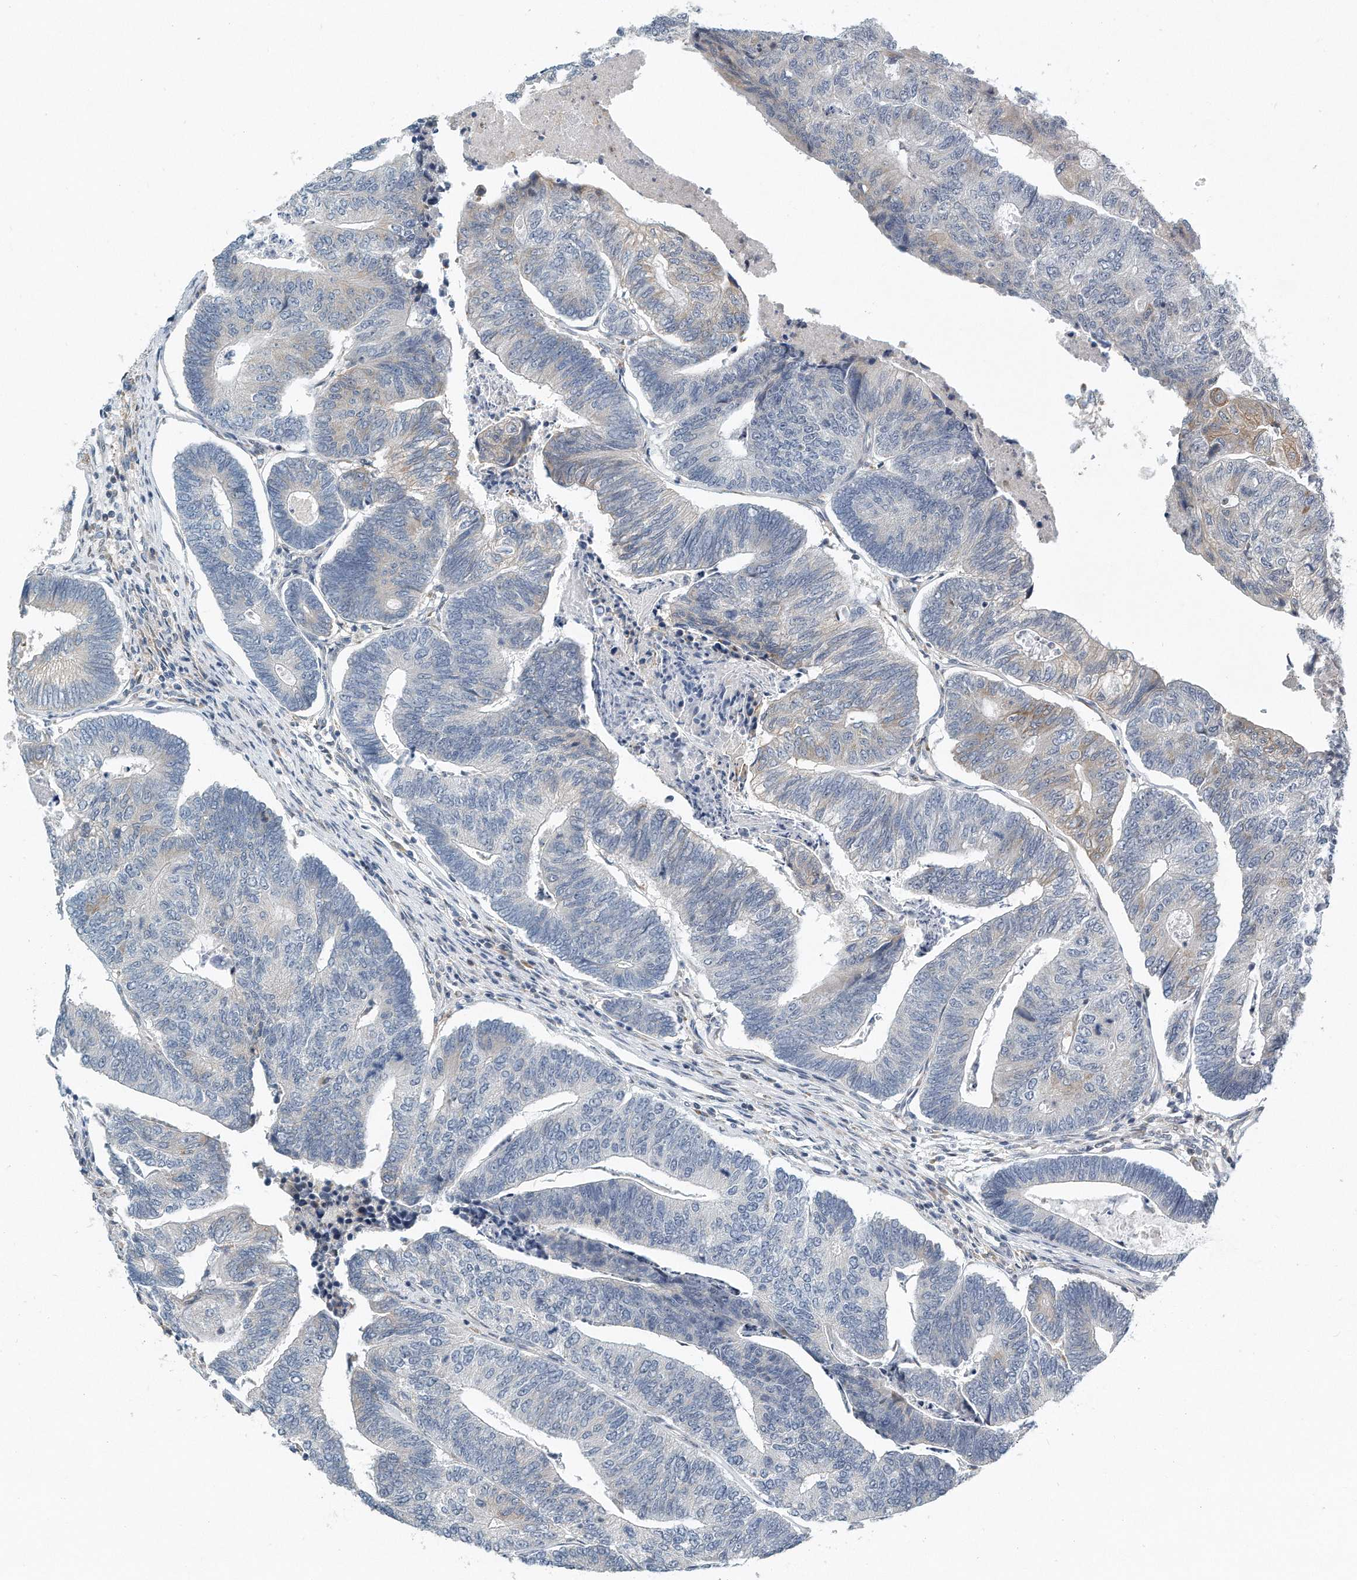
{"staining": {"intensity": "weak", "quantity": "<25%", "location": "cytoplasmic/membranous"}, "tissue": "colorectal cancer", "cell_type": "Tumor cells", "image_type": "cancer", "snomed": [{"axis": "morphology", "description": "Adenocarcinoma, NOS"}, {"axis": "topography", "description": "Colon"}], "caption": "Human colorectal cancer stained for a protein using immunohistochemistry displays no positivity in tumor cells.", "gene": "VLDLR", "patient": {"sex": "female", "age": 67}}